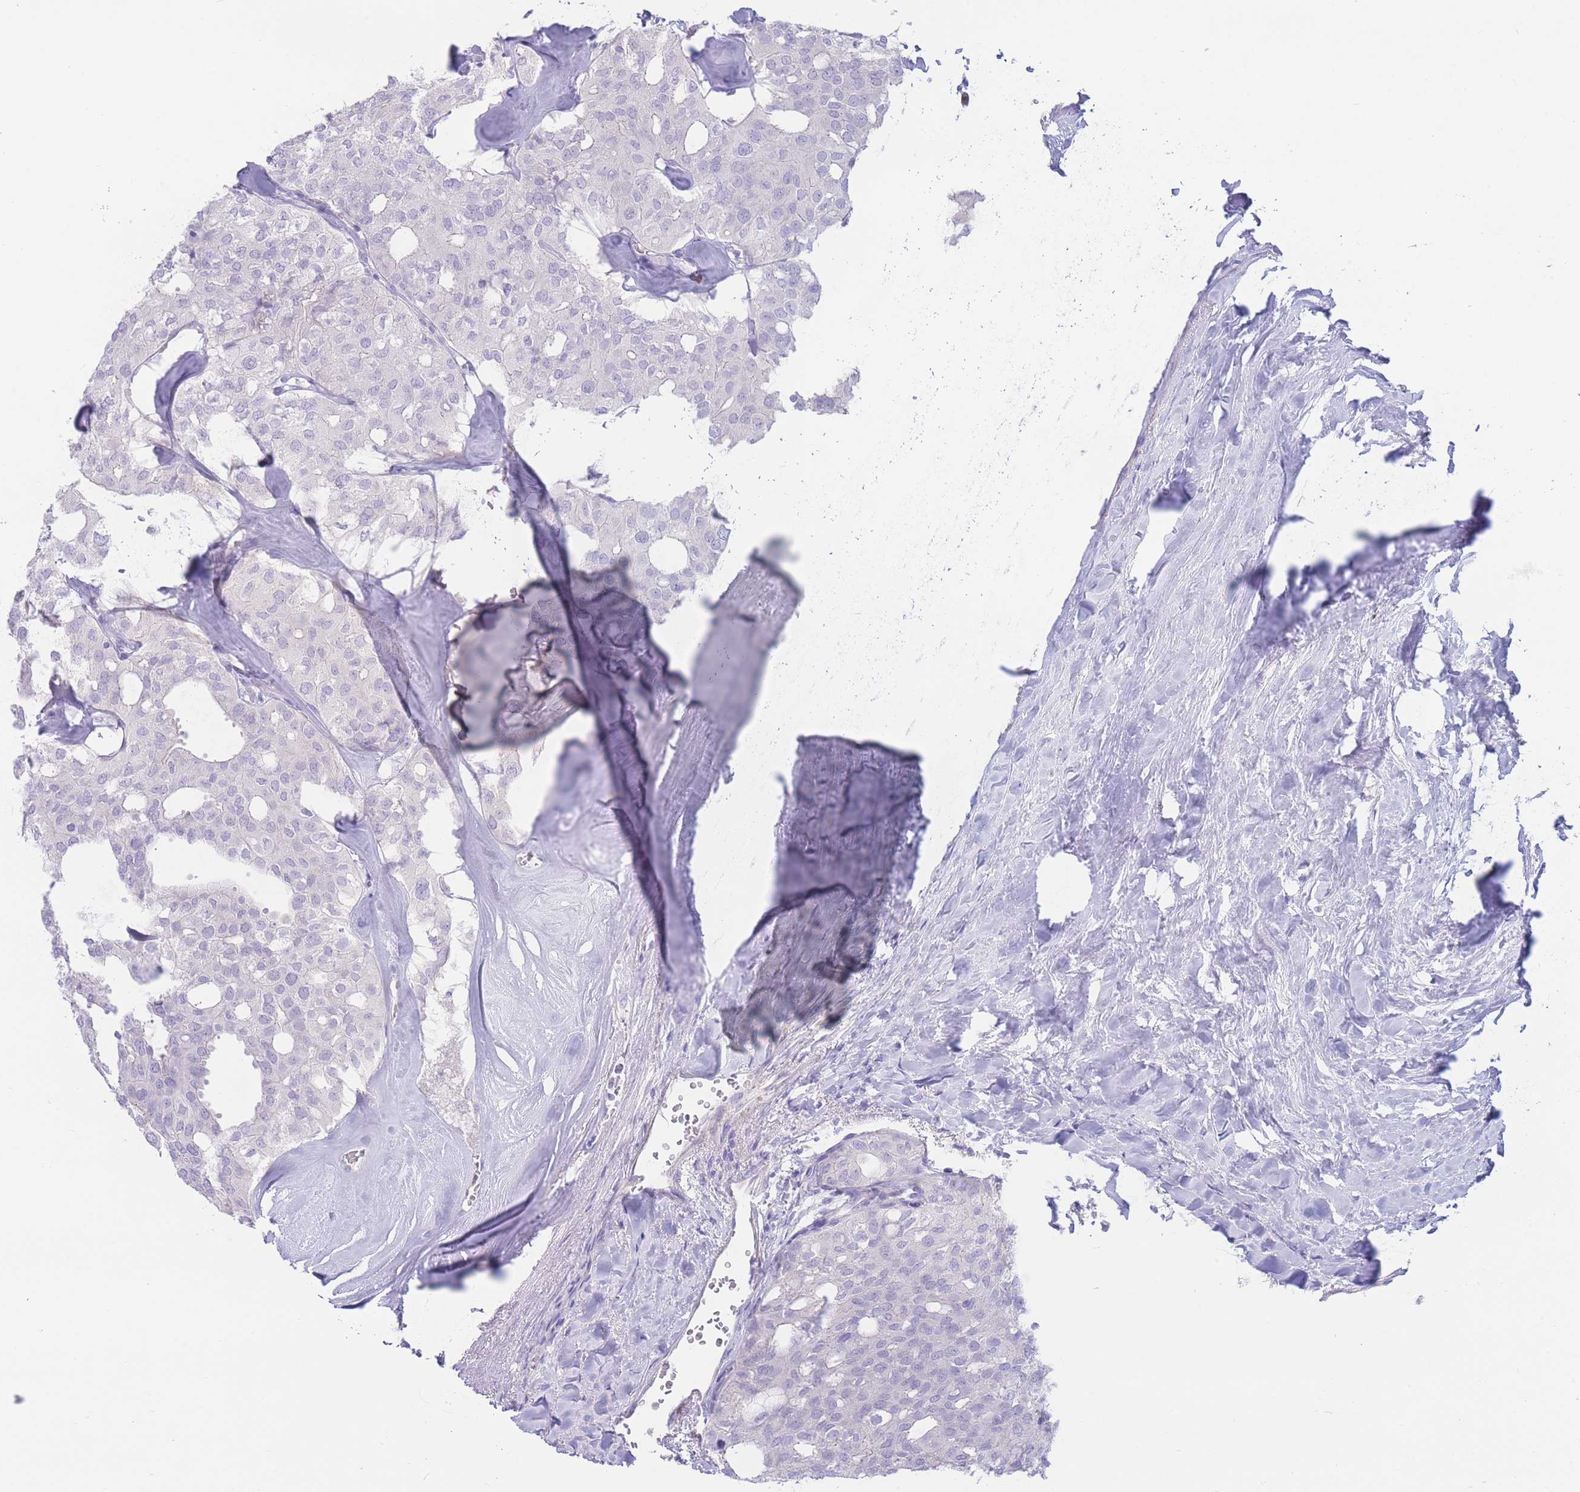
{"staining": {"intensity": "negative", "quantity": "none", "location": "none"}, "tissue": "thyroid cancer", "cell_type": "Tumor cells", "image_type": "cancer", "snomed": [{"axis": "morphology", "description": "Follicular adenoma carcinoma, NOS"}, {"axis": "topography", "description": "Thyroid gland"}], "caption": "Human thyroid follicular adenoma carcinoma stained for a protein using IHC displays no expression in tumor cells.", "gene": "BHLHA15", "patient": {"sex": "male", "age": 75}}